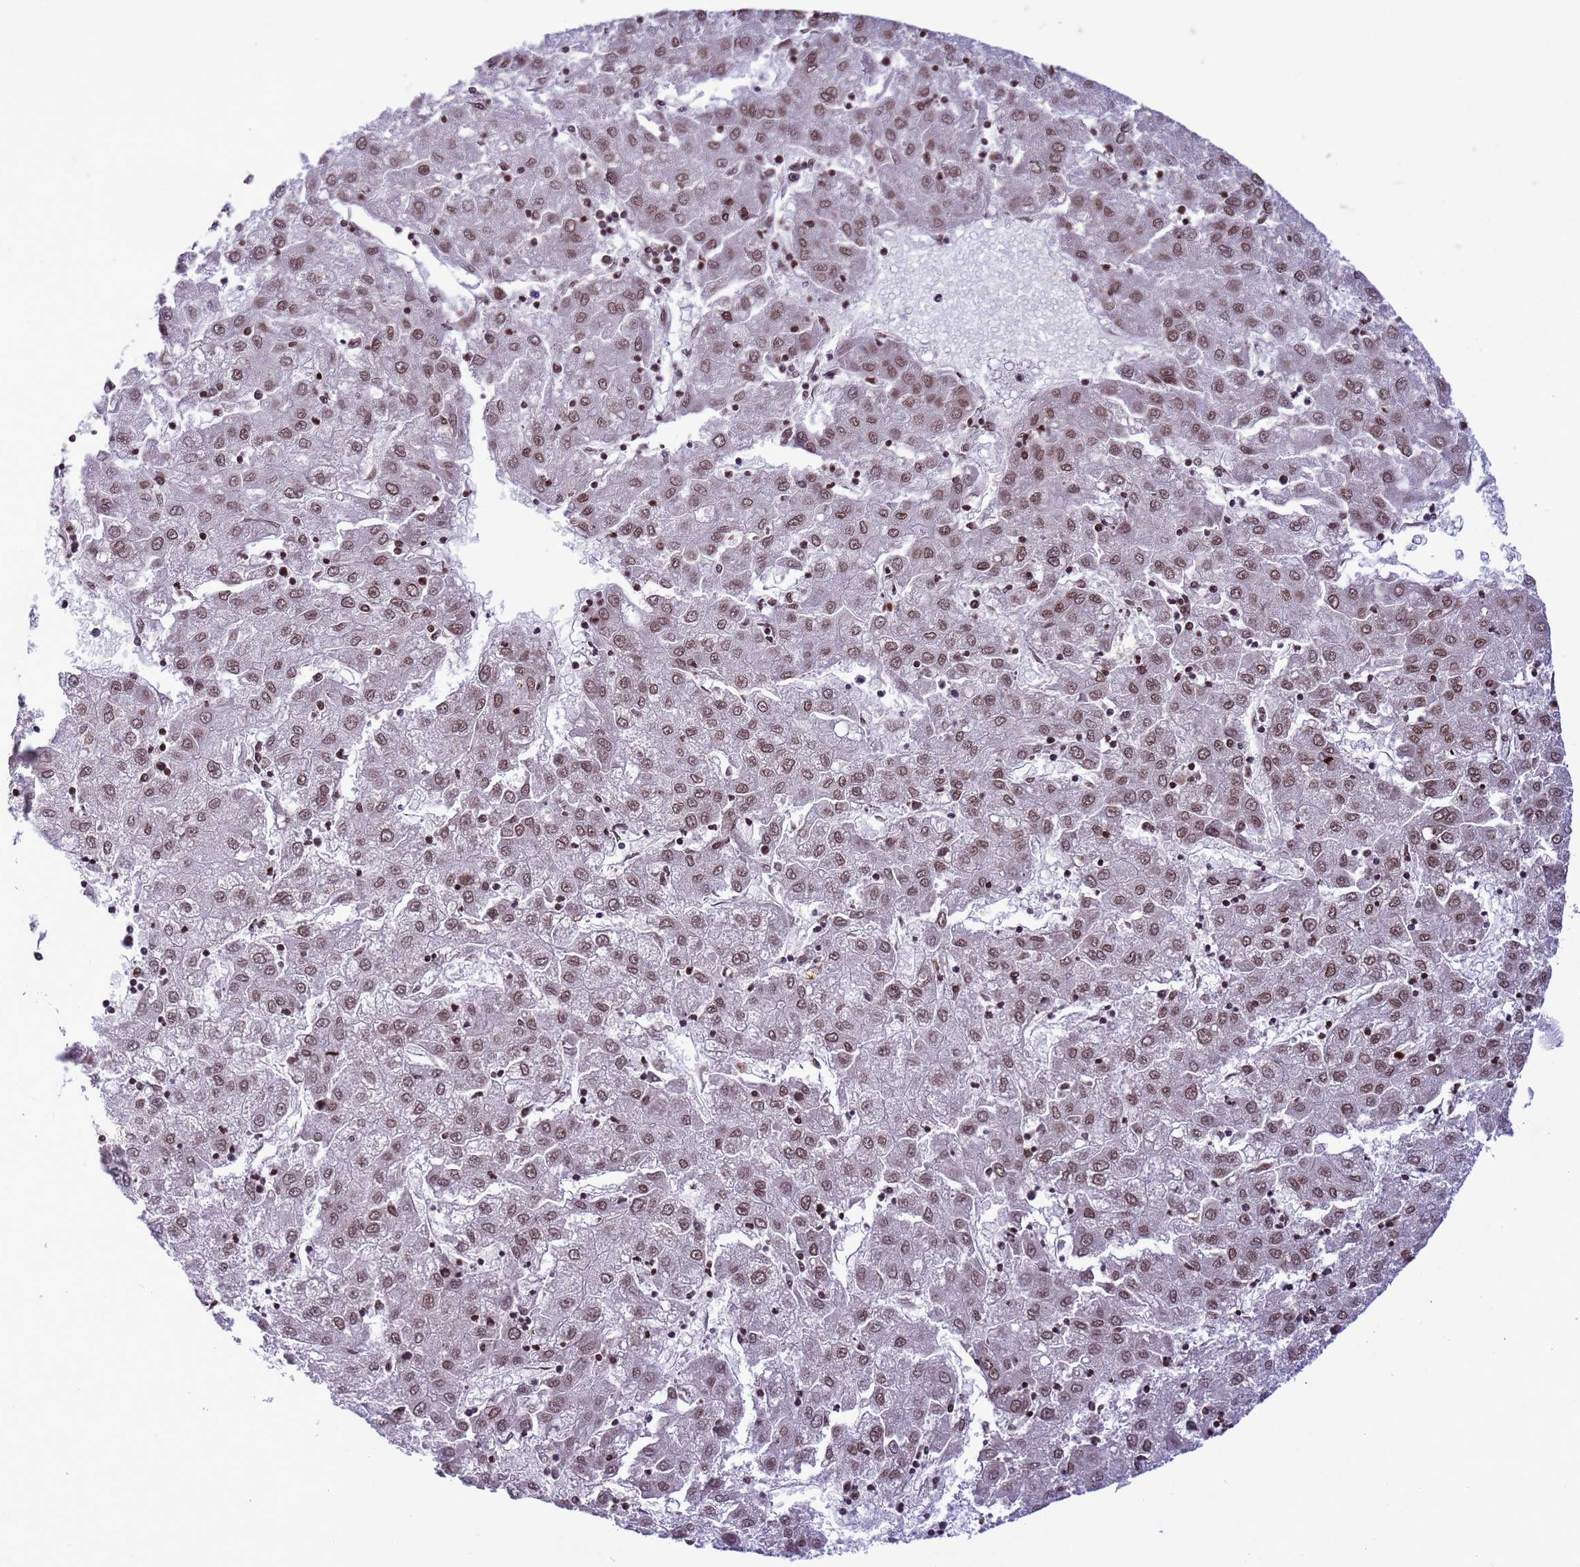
{"staining": {"intensity": "moderate", "quantity": ">75%", "location": "nuclear"}, "tissue": "liver cancer", "cell_type": "Tumor cells", "image_type": "cancer", "snomed": [{"axis": "morphology", "description": "Carcinoma, Hepatocellular, NOS"}, {"axis": "topography", "description": "Liver"}], "caption": "Human liver cancer (hepatocellular carcinoma) stained for a protein (brown) shows moderate nuclear positive positivity in about >75% of tumor cells.", "gene": "H3-3B", "patient": {"sex": "male", "age": 72}}